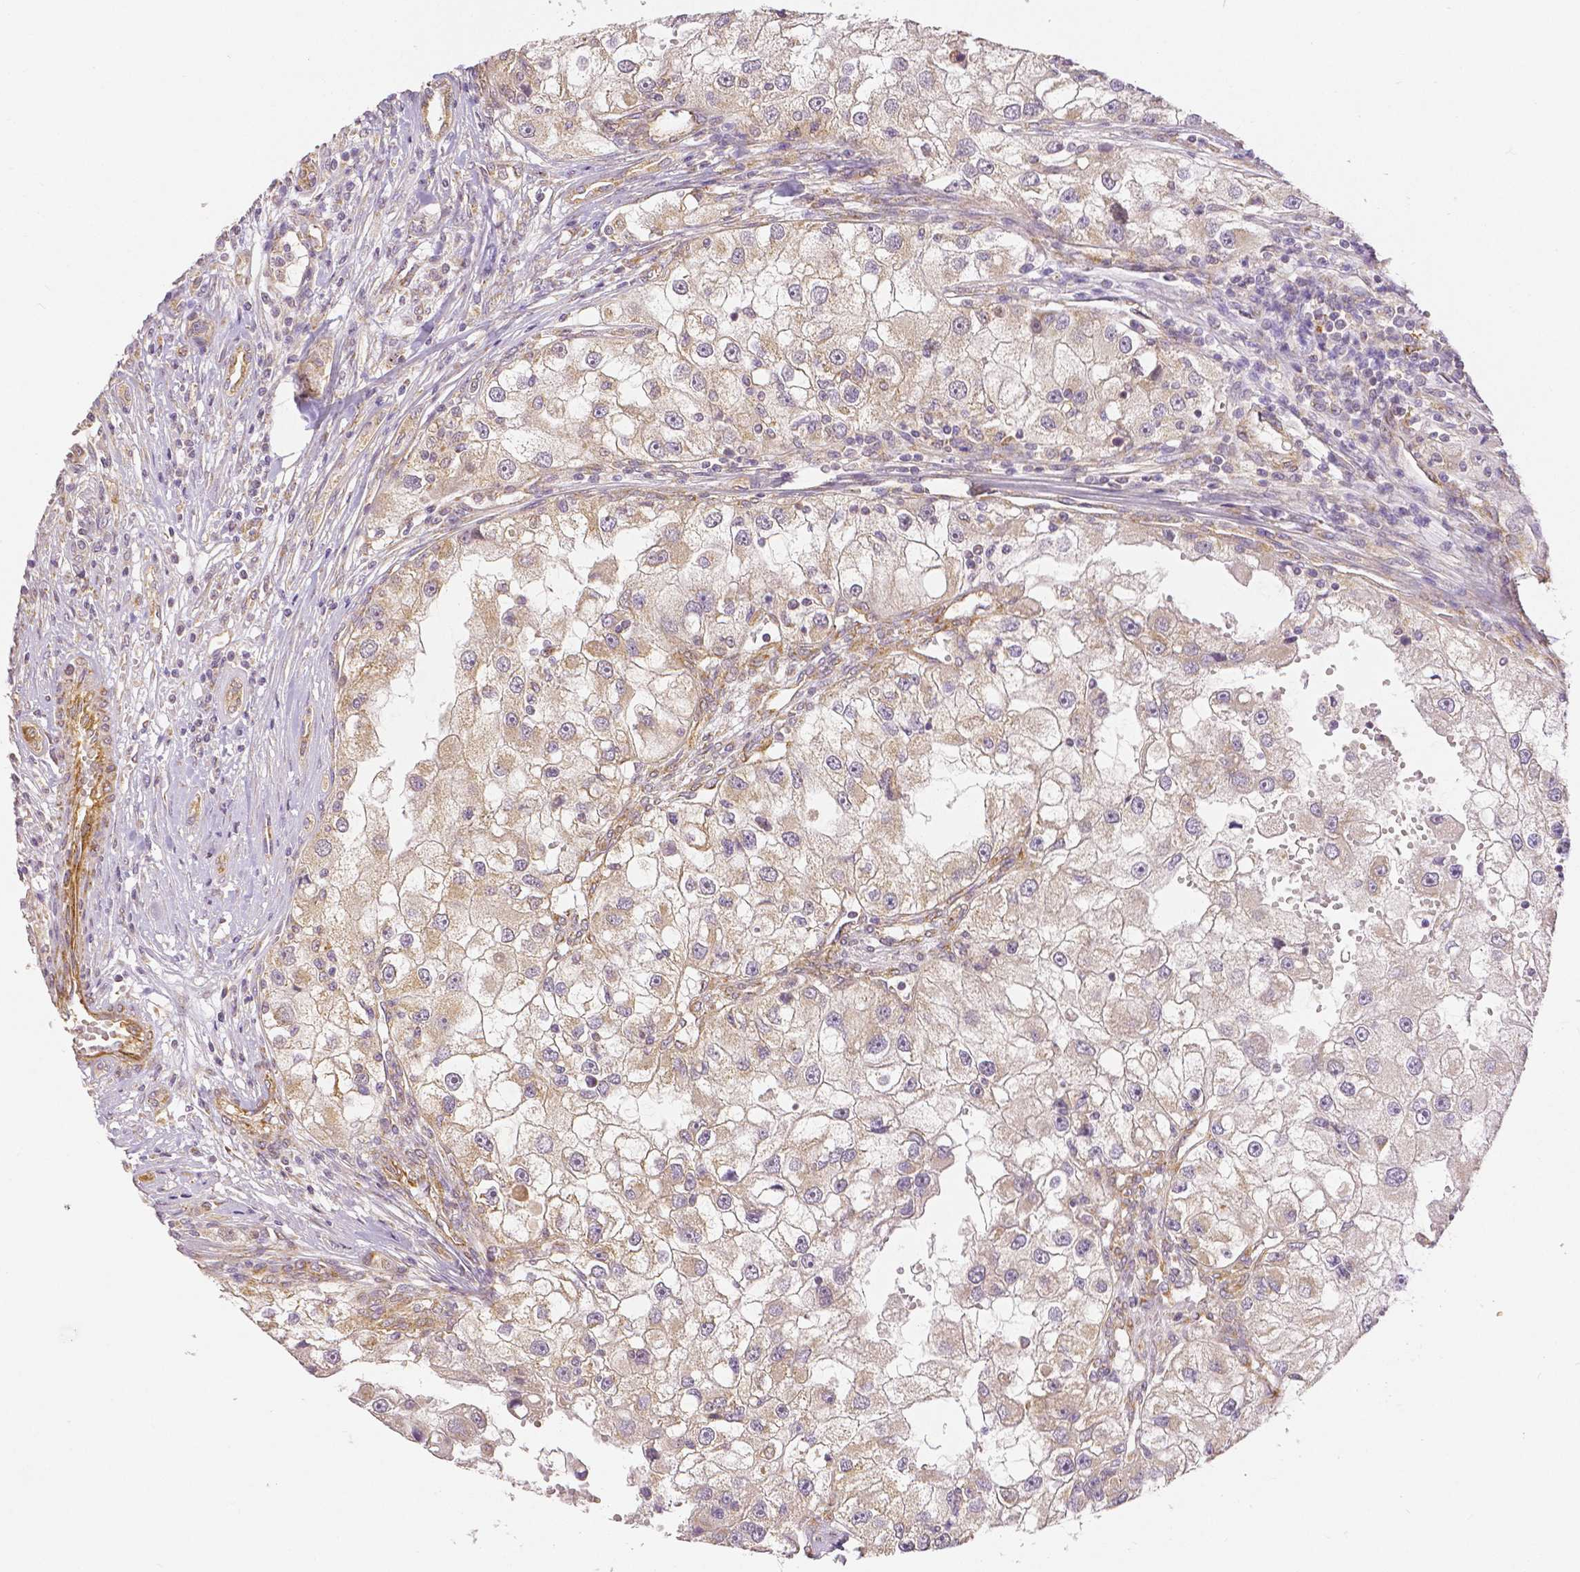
{"staining": {"intensity": "weak", "quantity": "<25%", "location": "cytoplasmic/membranous,nuclear"}, "tissue": "renal cancer", "cell_type": "Tumor cells", "image_type": "cancer", "snomed": [{"axis": "morphology", "description": "Adenocarcinoma, NOS"}, {"axis": "topography", "description": "Kidney"}], "caption": "The micrograph exhibits no staining of tumor cells in renal adenocarcinoma.", "gene": "RHOT1", "patient": {"sex": "male", "age": 63}}